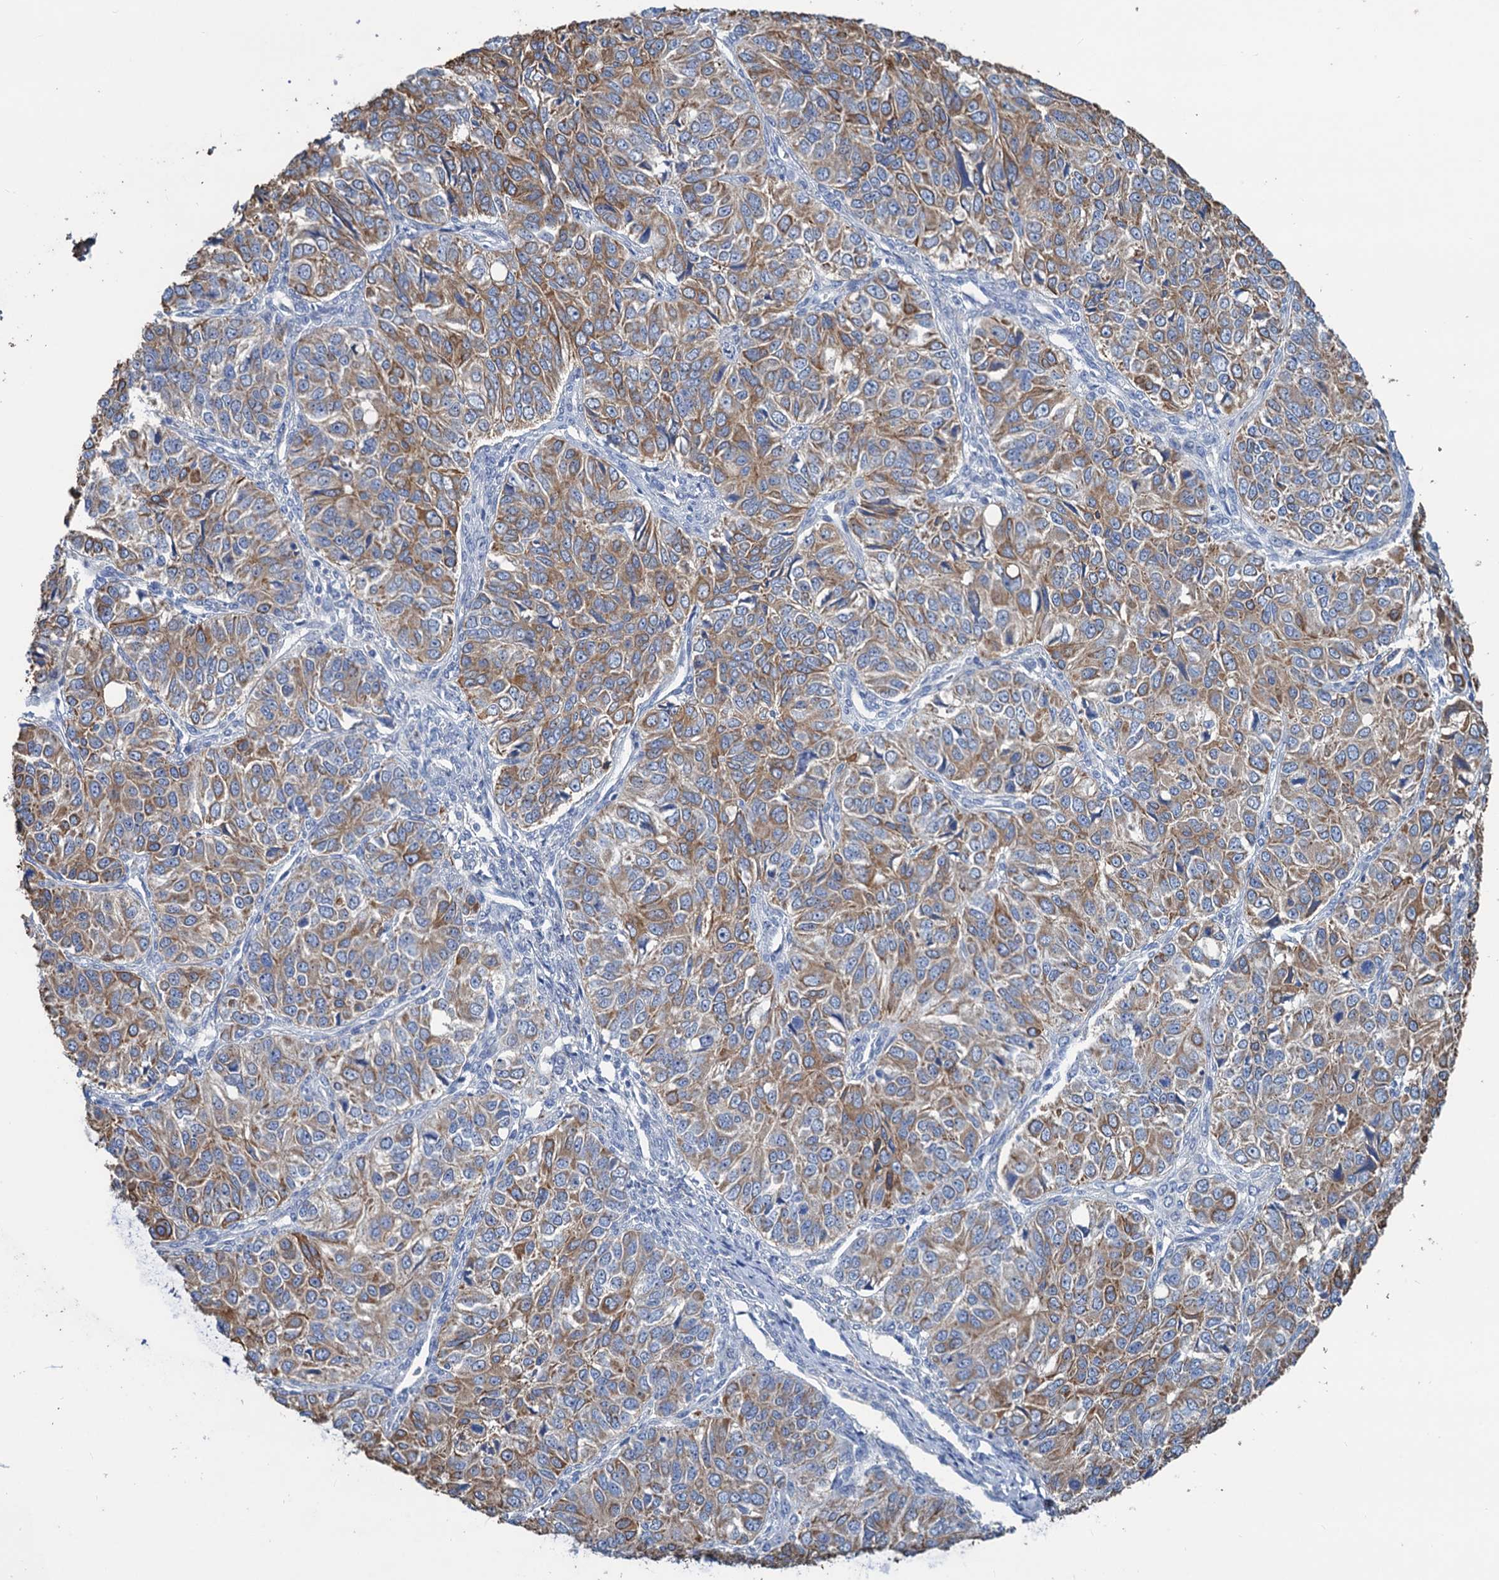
{"staining": {"intensity": "moderate", "quantity": ">75%", "location": "cytoplasmic/membranous"}, "tissue": "ovarian cancer", "cell_type": "Tumor cells", "image_type": "cancer", "snomed": [{"axis": "morphology", "description": "Carcinoma, endometroid"}, {"axis": "topography", "description": "Ovary"}], "caption": "Endometroid carcinoma (ovarian) stained with a protein marker demonstrates moderate staining in tumor cells.", "gene": "SMCO3", "patient": {"sex": "female", "age": 51}}